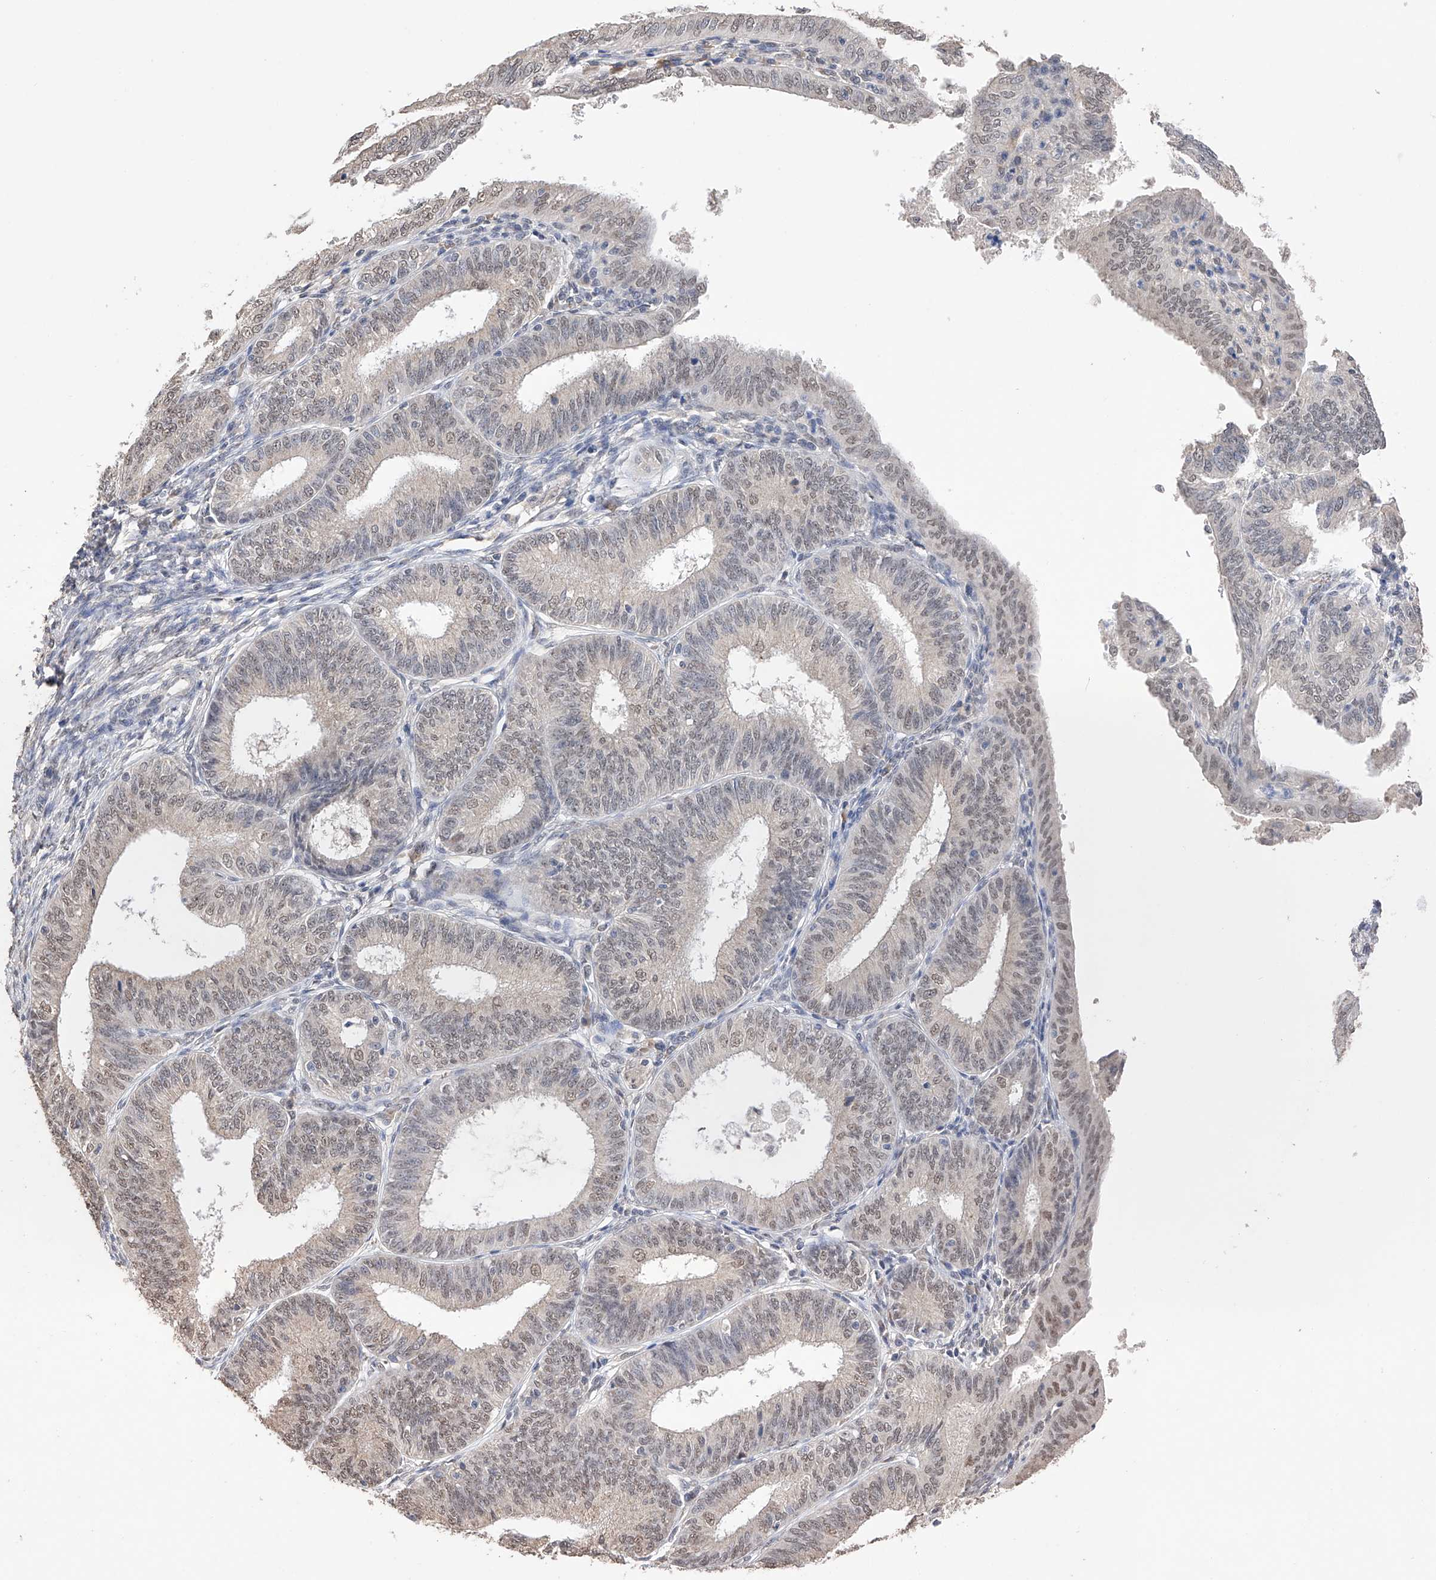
{"staining": {"intensity": "weak", "quantity": "25%-75%", "location": "nuclear"}, "tissue": "endometrial cancer", "cell_type": "Tumor cells", "image_type": "cancer", "snomed": [{"axis": "morphology", "description": "Adenocarcinoma, NOS"}, {"axis": "topography", "description": "Endometrium"}], "caption": "This micrograph reveals immunohistochemistry (IHC) staining of adenocarcinoma (endometrial), with low weak nuclear expression in about 25%-75% of tumor cells.", "gene": "DMAP1", "patient": {"sex": "female", "age": 51}}